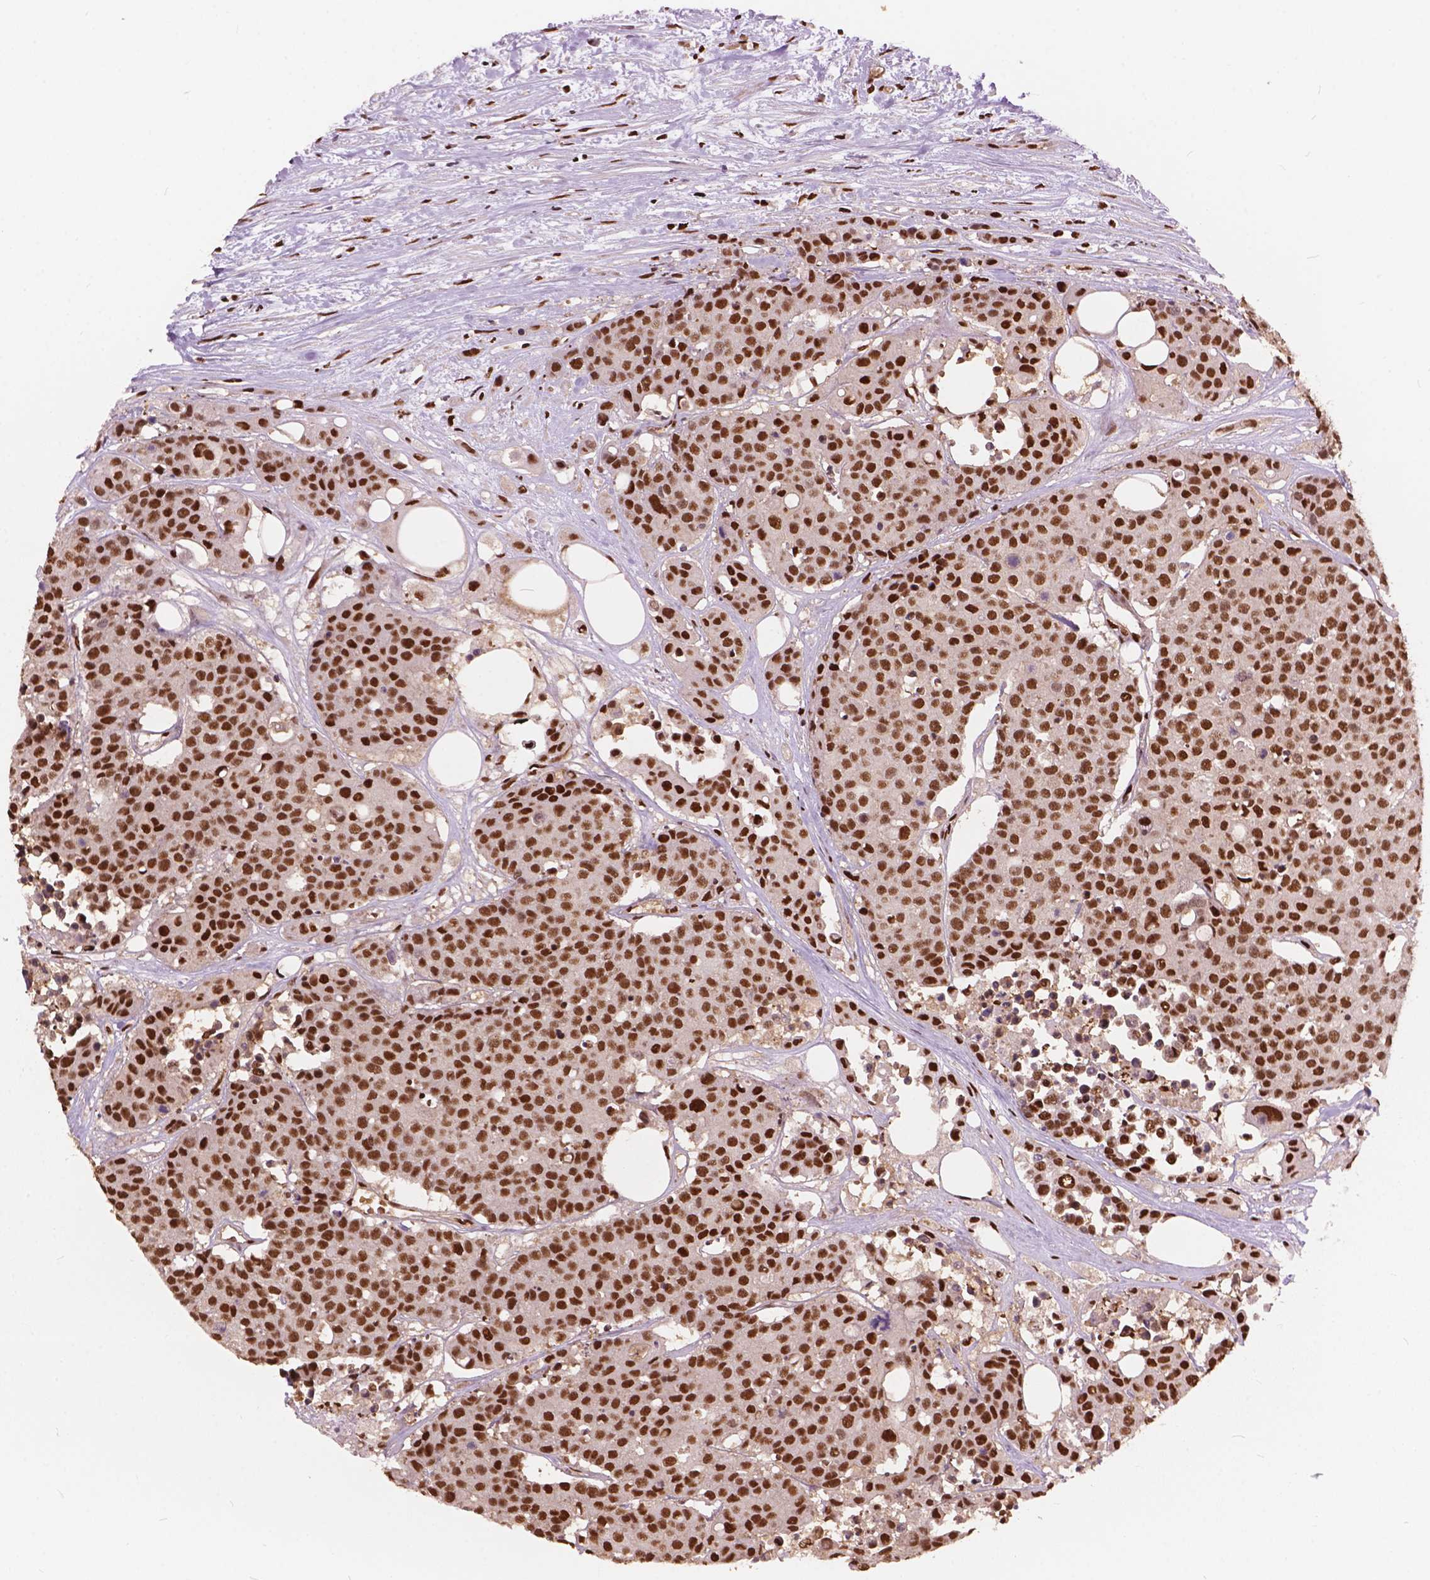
{"staining": {"intensity": "strong", "quantity": ">75%", "location": "nuclear"}, "tissue": "carcinoid", "cell_type": "Tumor cells", "image_type": "cancer", "snomed": [{"axis": "morphology", "description": "Carcinoid, malignant, NOS"}, {"axis": "topography", "description": "Colon"}], "caption": "Tumor cells reveal high levels of strong nuclear expression in approximately >75% of cells in human carcinoid (malignant).", "gene": "ANP32B", "patient": {"sex": "male", "age": 81}}